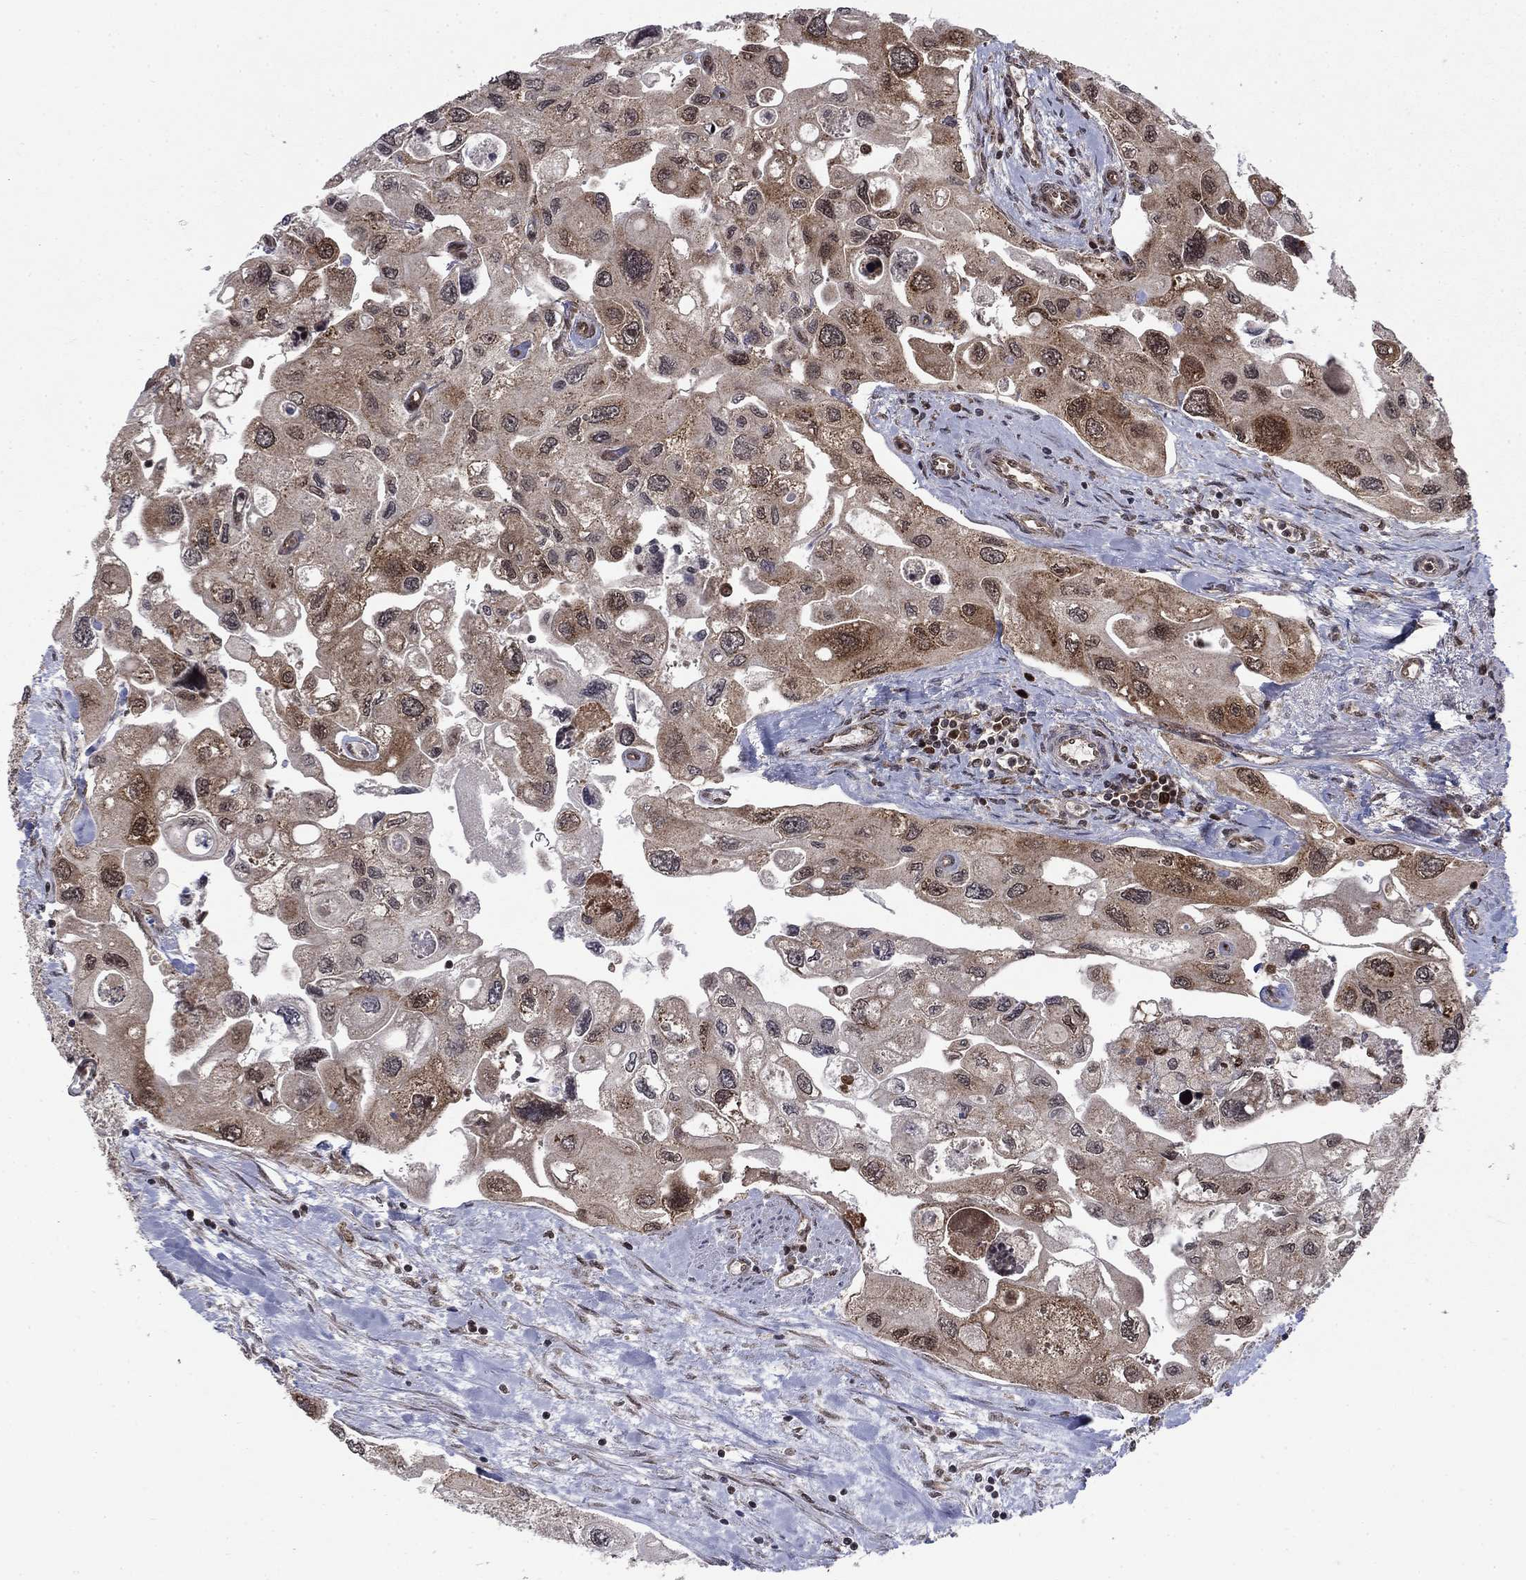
{"staining": {"intensity": "moderate", "quantity": "25%-75%", "location": "cytoplasmic/membranous"}, "tissue": "urothelial cancer", "cell_type": "Tumor cells", "image_type": "cancer", "snomed": [{"axis": "morphology", "description": "Urothelial carcinoma, High grade"}, {"axis": "topography", "description": "Urinary bladder"}], "caption": "Urothelial carcinoma (high-grade) stained with a protein marker exhibits moderate staining in tumor cells.", "gene": "DNAJA1", "patient": {"sex": "male", "age": 59}}